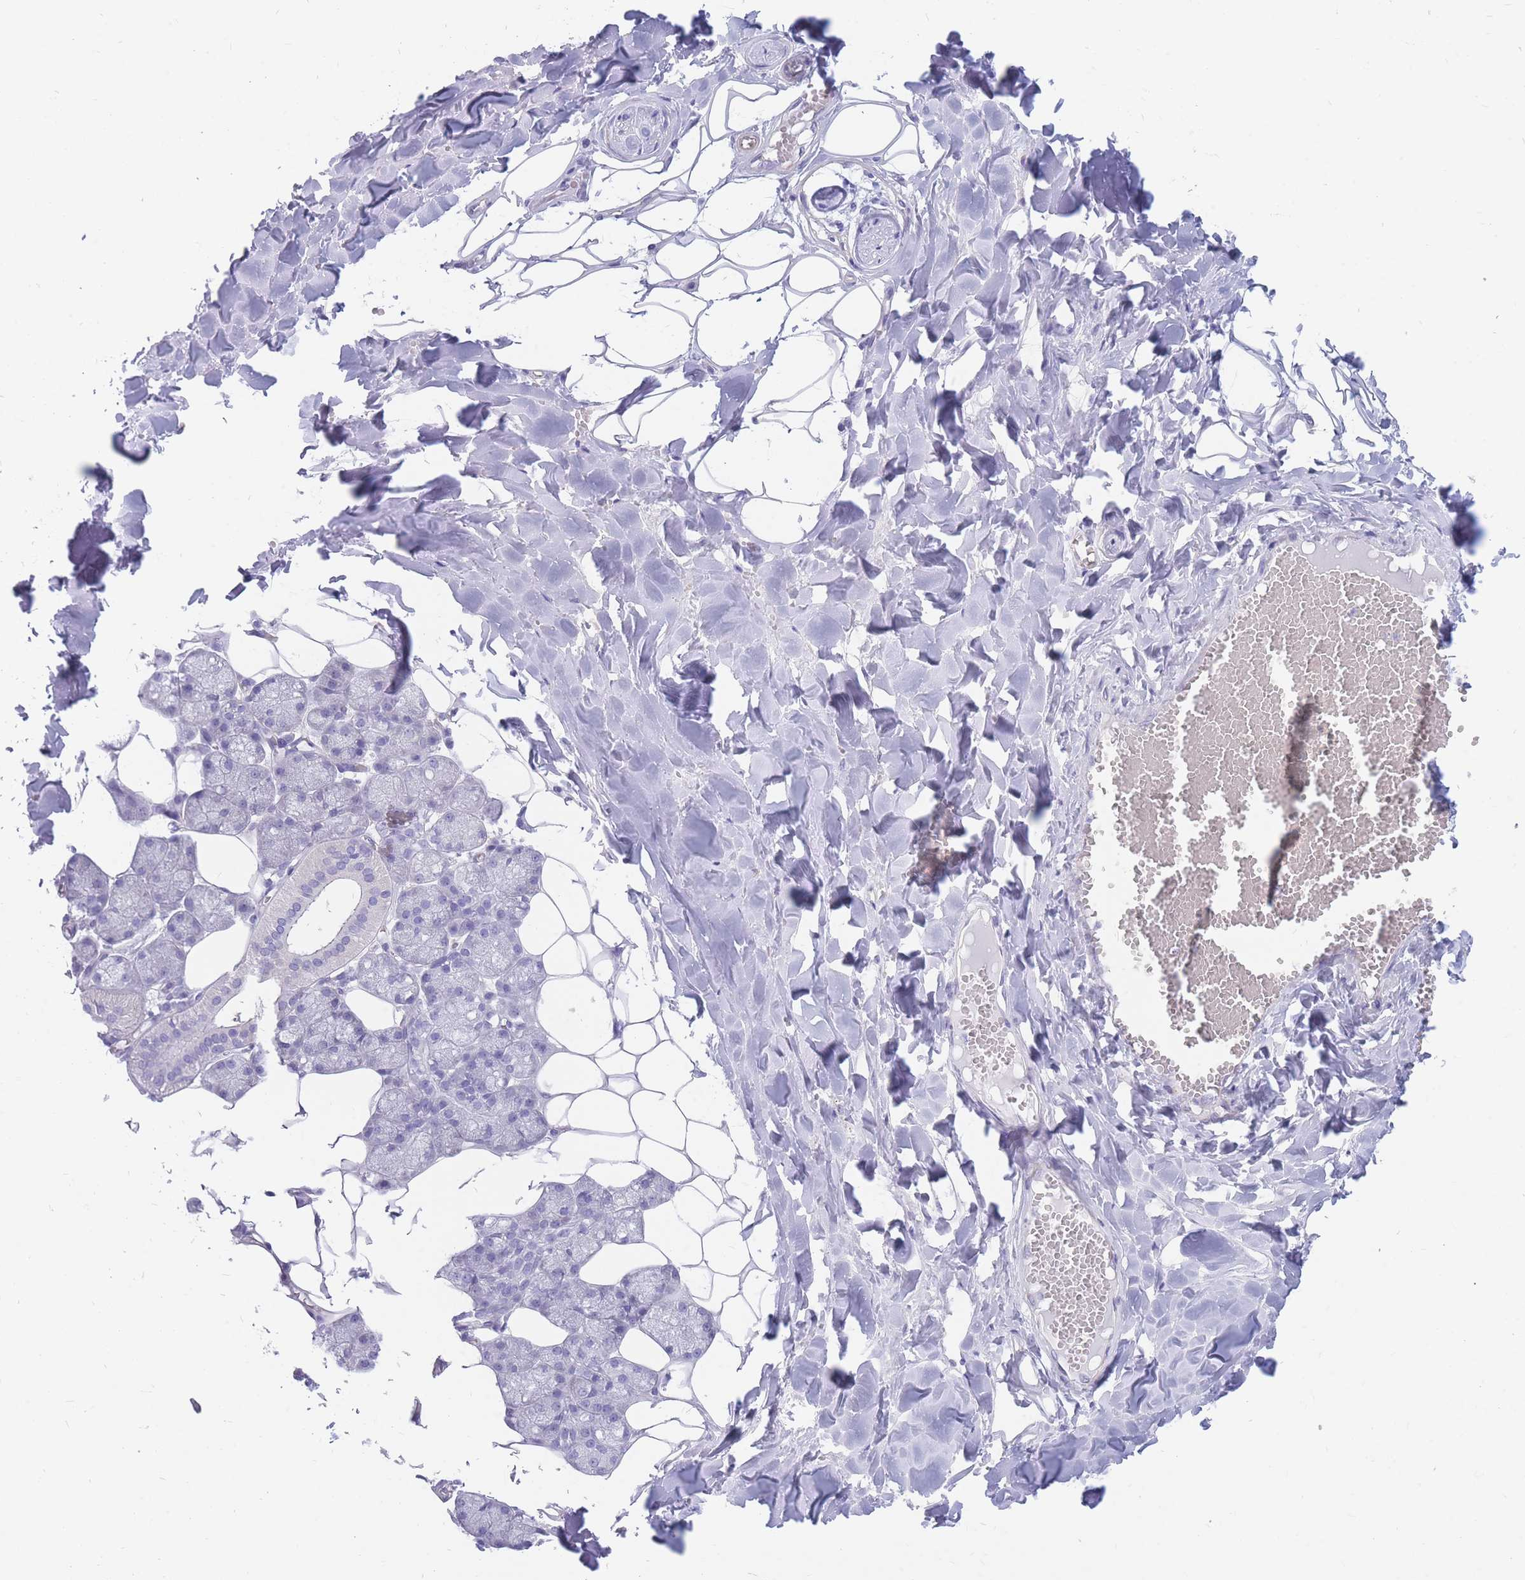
{"staining": {"intensity": "negative", "quantity": "none", "location": "none"}, "tissue": "salivary gland", "cell_type": "Glandular cells", "image_type": "normal", "snomed": [{"axis": "morphology", "description": "Normal tissue, NOS"}, {"axis": "topography", "description": "Salivary gland"}], "caption": "IHC micrograph of unremarkable salivary gland: human salivary gland stained with DAB (3,3'-diaminobenzidine) displays no significant protein expression in glandular cells.", "gene": "MTSS2", "patient": {"sex": "male", "age": 62}}